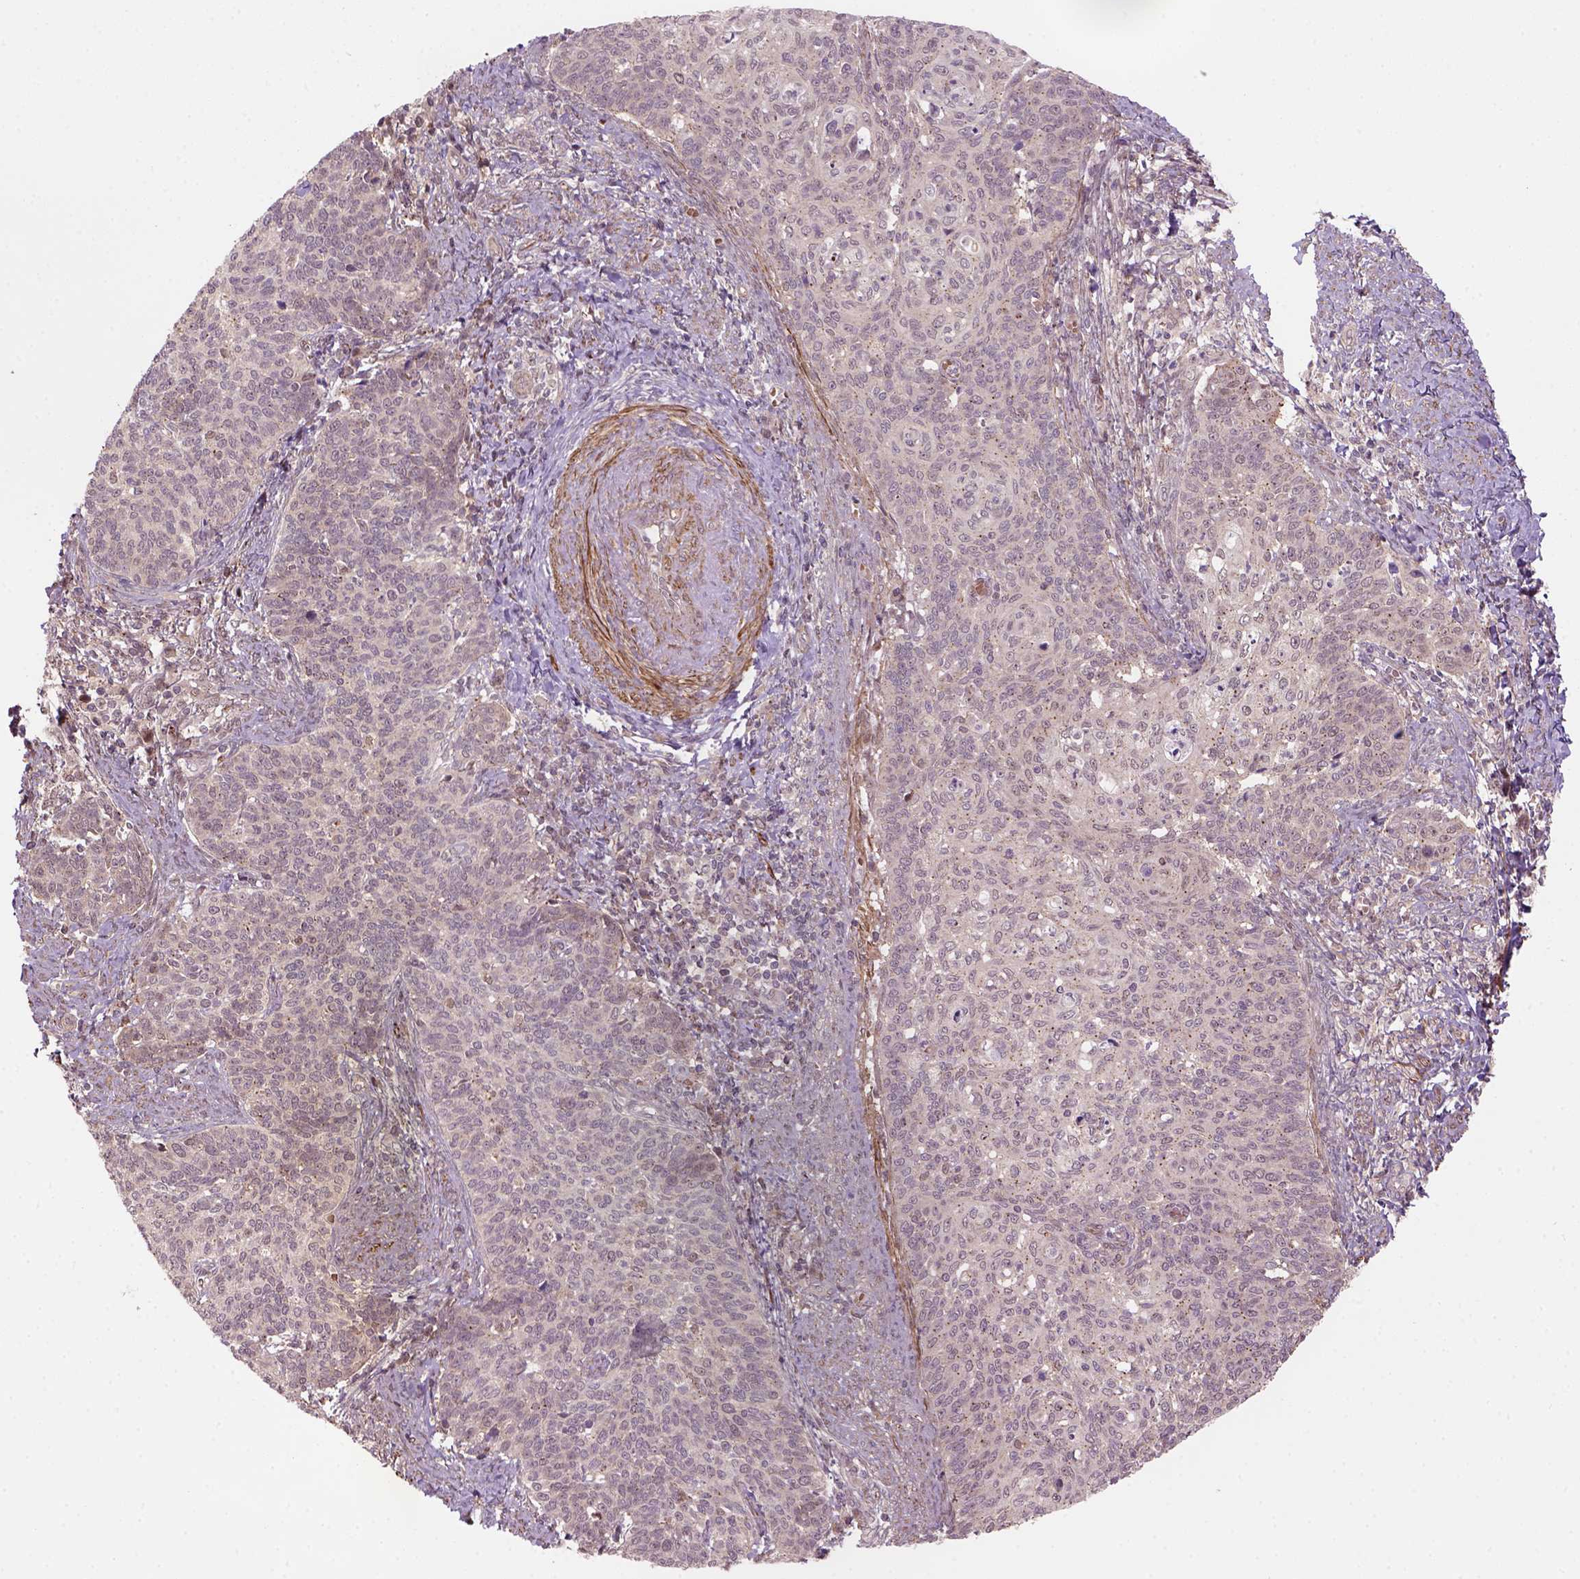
{"staining": {"intensity": "weak", "quantity": ">75%", "location": "cytoplasmic/membranous,nuclear"}, "tissue": "cervical cancer", "cell_type": "Tumor cells", "image_type": "cancer", "snomed": [{"axis": "morphology", "description": "Normal tissue, NOS"}, {"axis": "morphology", "description": "Squamous cell carcinoma, NOS"}, {"axis": "topography", "description": "Cervix"}], "caption": "DAB immunohistochemical staining of cervical cancer exhibits weak cytoplasmic/membranous and nuclear protein staining in approximately >75% of tumor cells.", "gene": "PSMD11", "patient": {"sex": "female", "age": 39}}